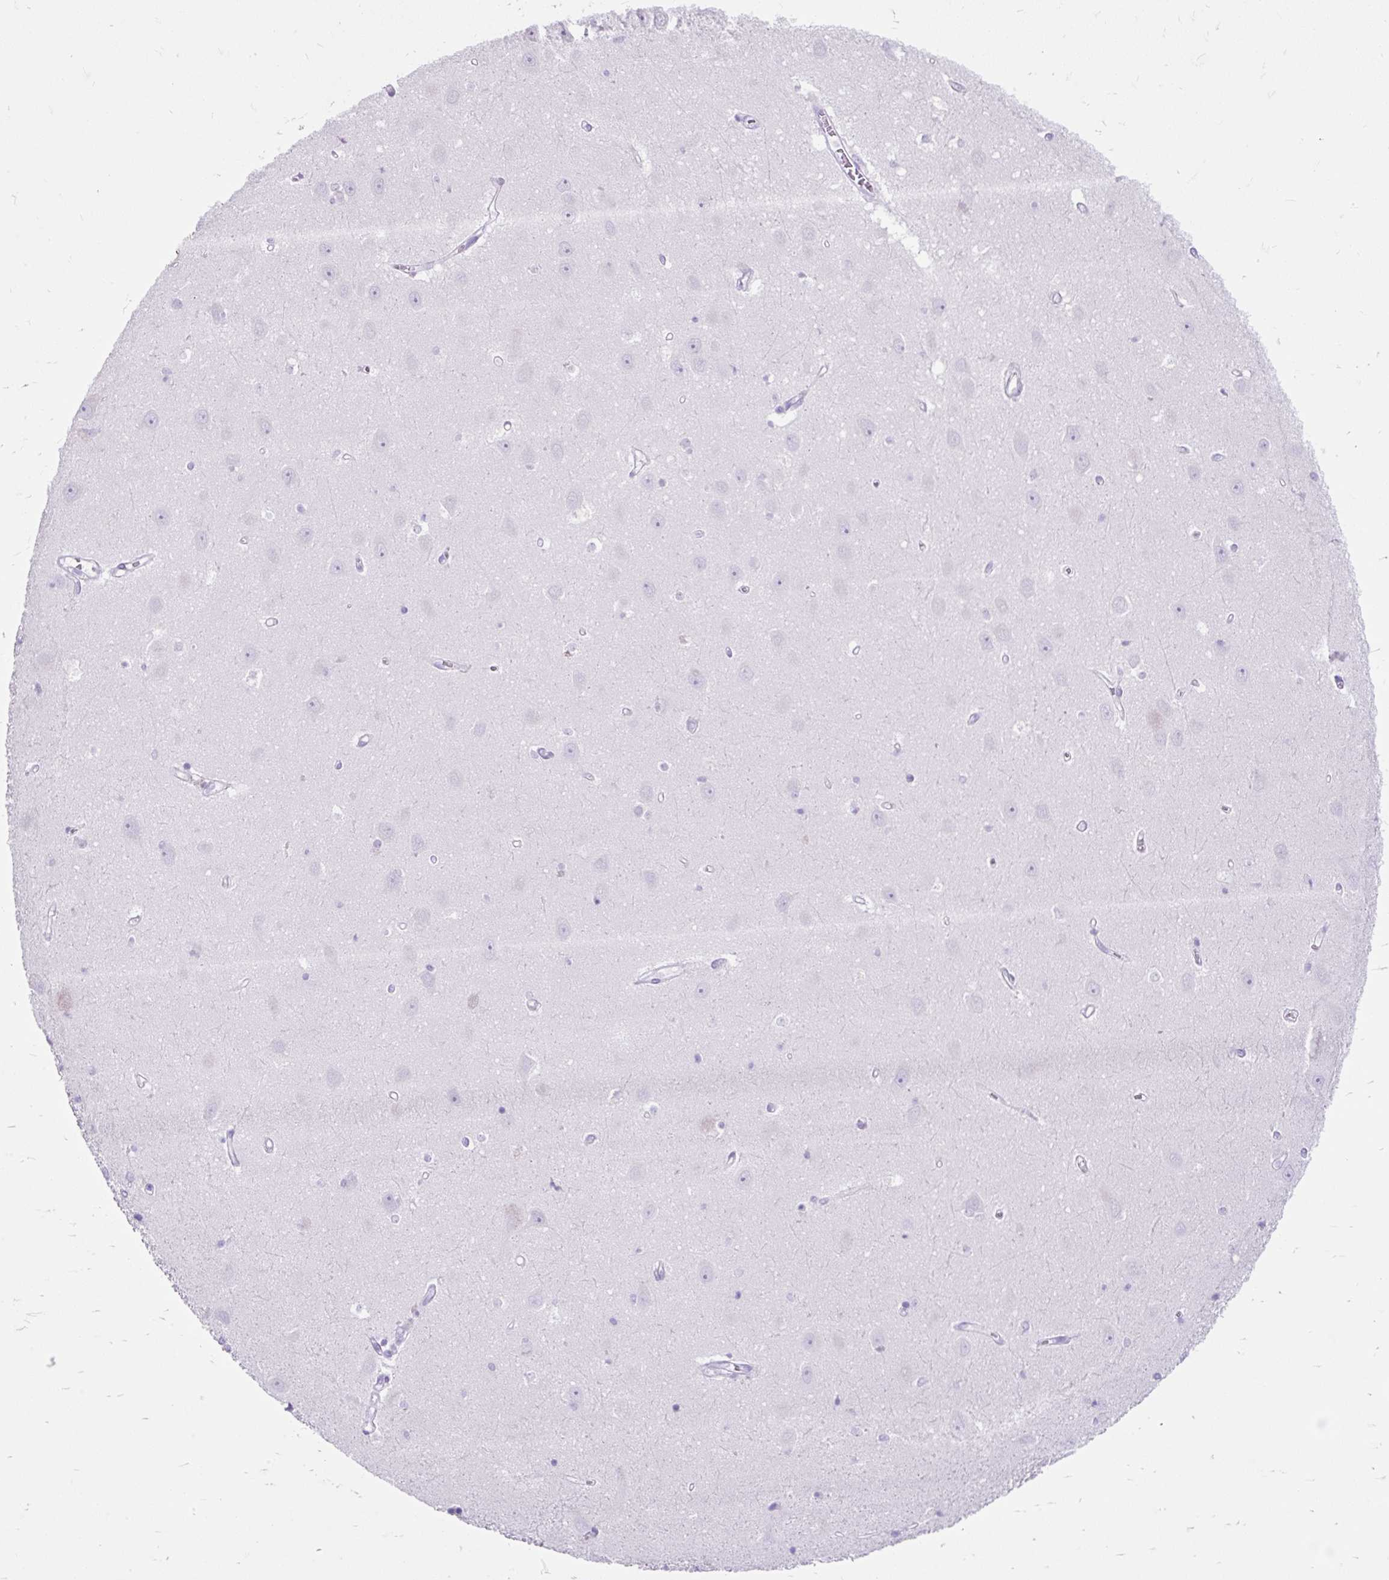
{"staining": {"intensity": "negative", "quantity": "none", "location": "none"}, "tissue": "hippocampus", "cell_type": "Glial cells", "image_type": "normal", "snomed": [{"axis": "morphology", "description": "Normal tissue, NOS"}, {"axis": "topography", "description": "Hippocampus"}], "caption": "DAB (3,3'-diaminobenzidine) immunohistochemical staining of unremarkable human hippocampus exhibits no significant positivity in glial cells. Brightfield microscopy of IHC stained with DAB (3,3'-diaminobenzidine) (brown) and hematoxylin (blue), captured at high magnification.", "gene": "SCGB1A1", "patient": {"sex": "female", "age": 64}}